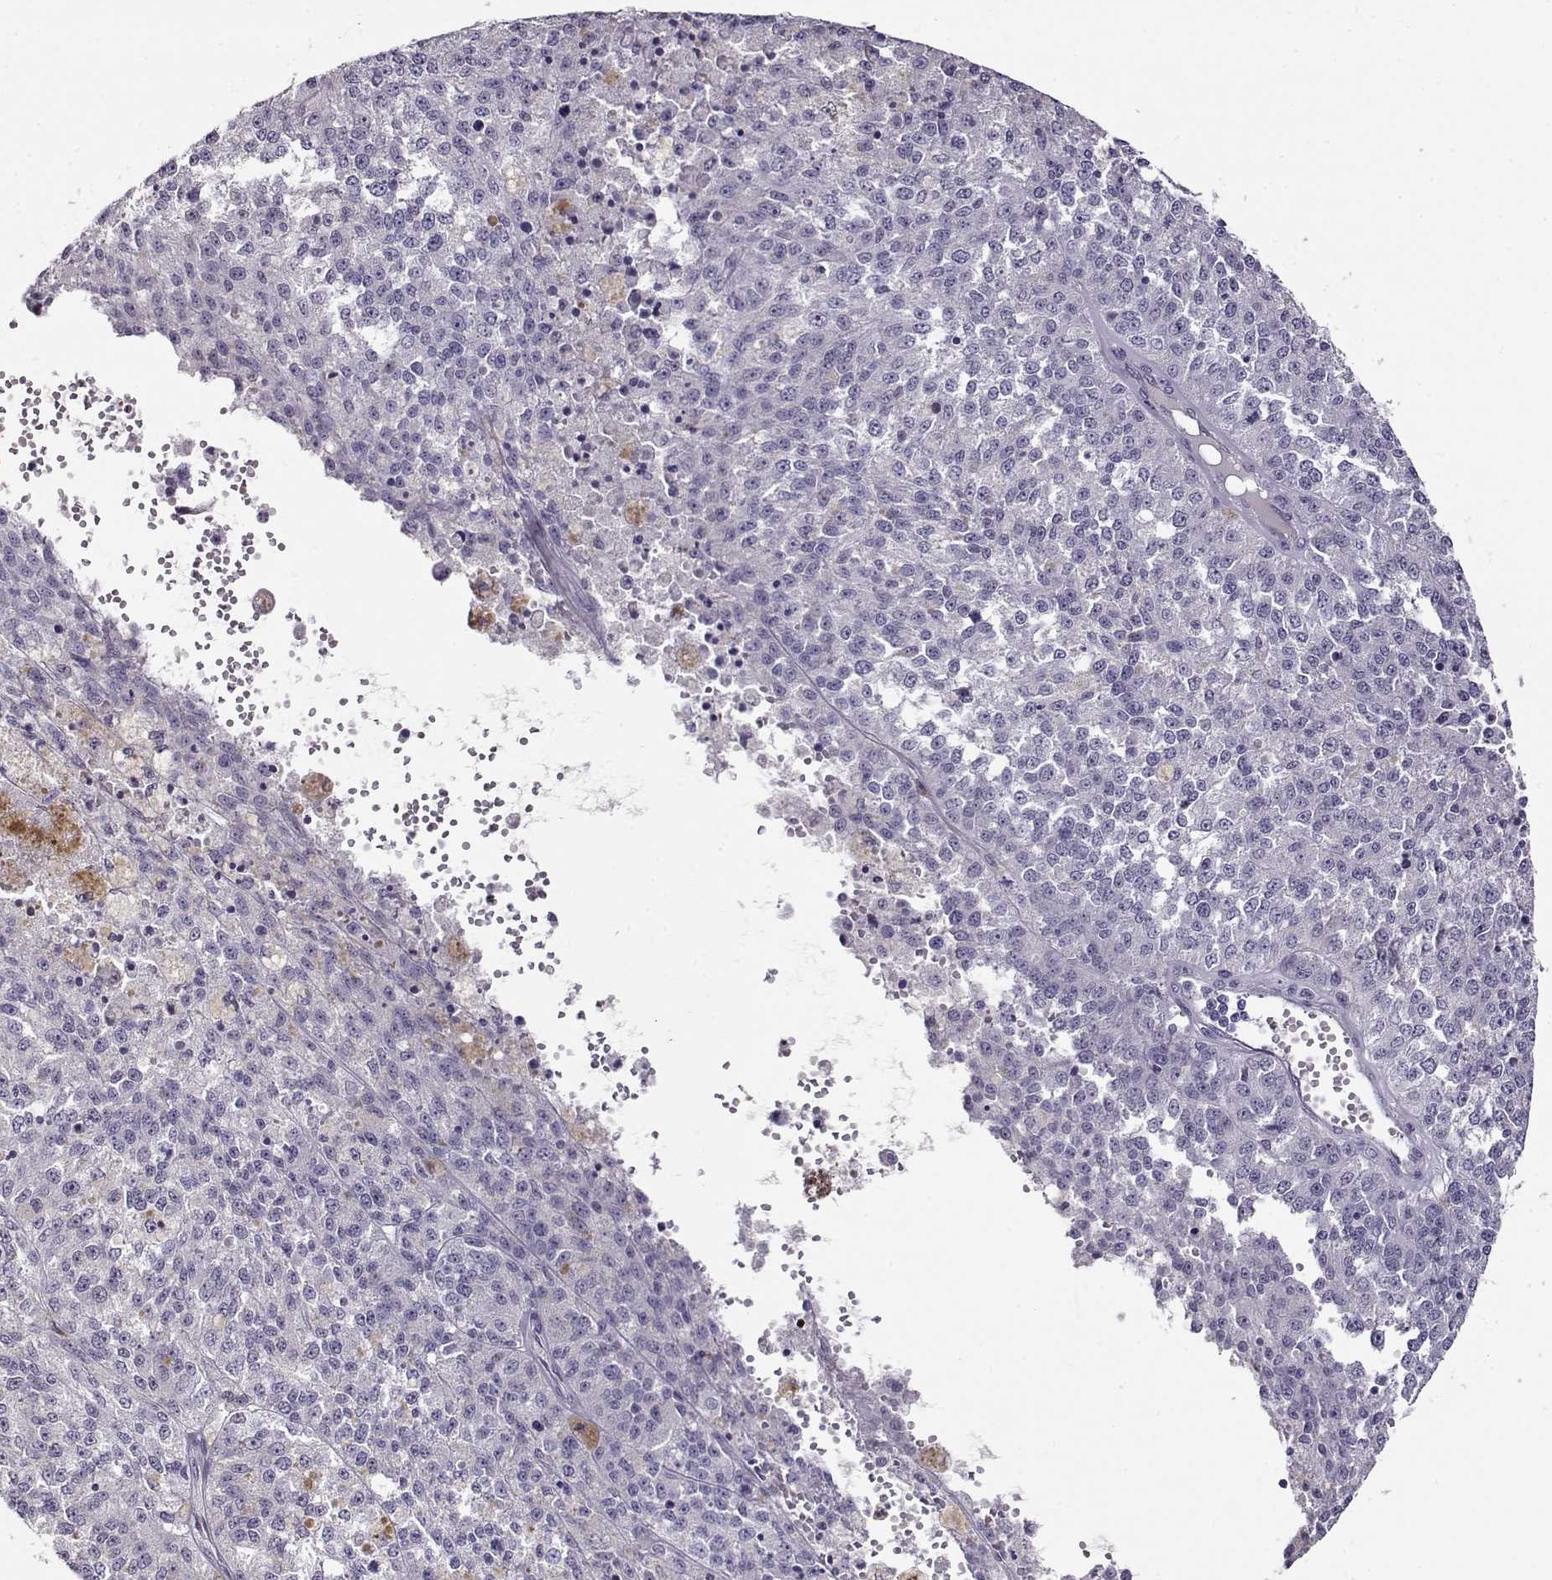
{"staining": {"intensity": "negative", "quantity": "none", "location": "none"}, "tissue": "melanoma", "cell_type": "Tumor cells", "image_type": "cancer", "snomed": [{"axis": "morphology", "description": "Malignant melanoma, Metastatic site"}, {"axis": "topography", "description": "Lymph node"}], "caption": "The image demonstrates no staining of tumor cells in melanoma.", "gene": "CCR8", "patient": {"sex": "female", "age": 64}}